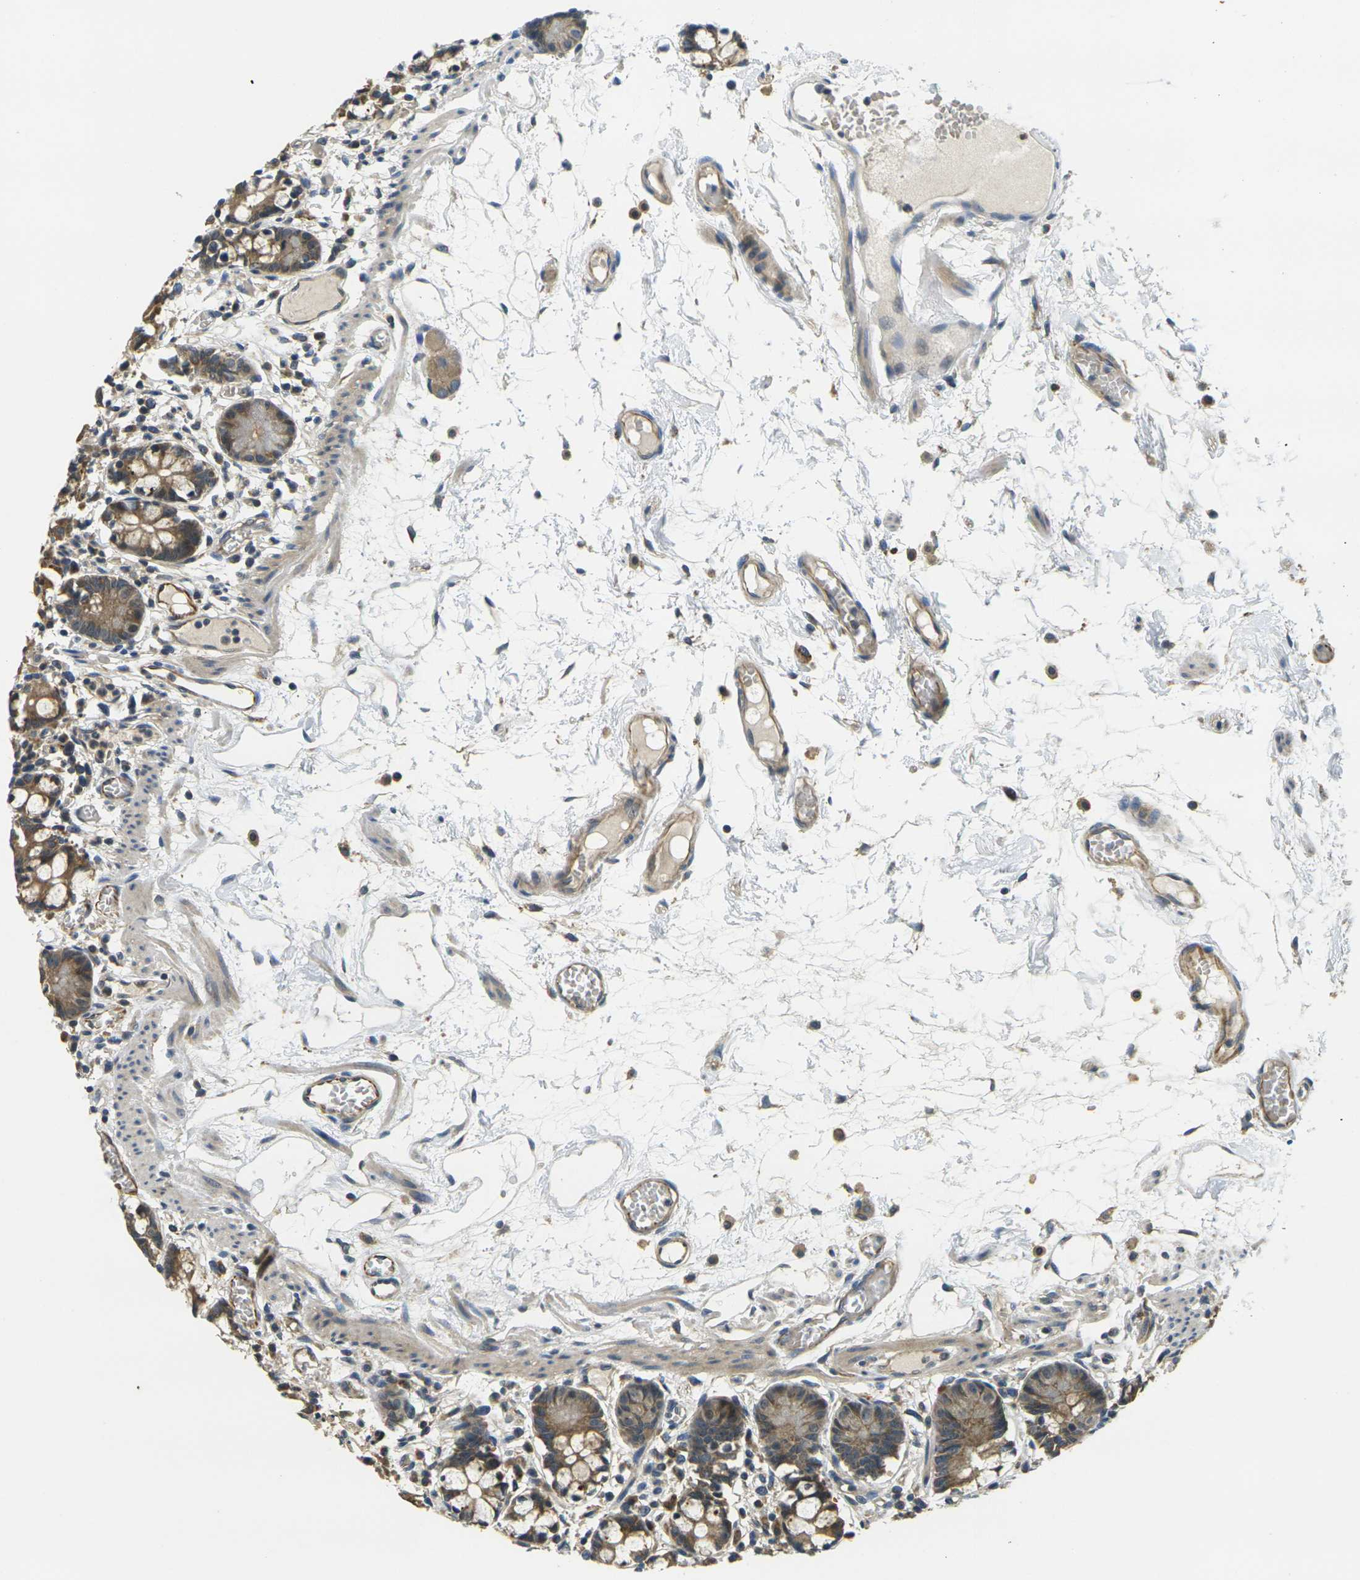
{"staining": {"intensity": "strong", "quantity": ">75%", "location": "cytoplasmic/membranous"}, "tissue": "small intestine", "cell_type": "Glandular cells", "image_type": "normal", "snomed": [{"axis": "morphology", "description": "Normal tissue, NOS"}, {"axis": "morphology", "description": "Cystadenocarcinoma, serous, Metastatic site"}, {"axis": "topography", "description": "Small intestine"}], "caption": "IHC (DAB) staining of unremarkable human small intestine displays strong cytoplasmic/membranous protein expression in about >75% of glandular cells. (DAB = brown stain, brightfield microscopy at high magnification).", "gene": "MINAR2", "patient": {"sex": "female", "age": 61}}